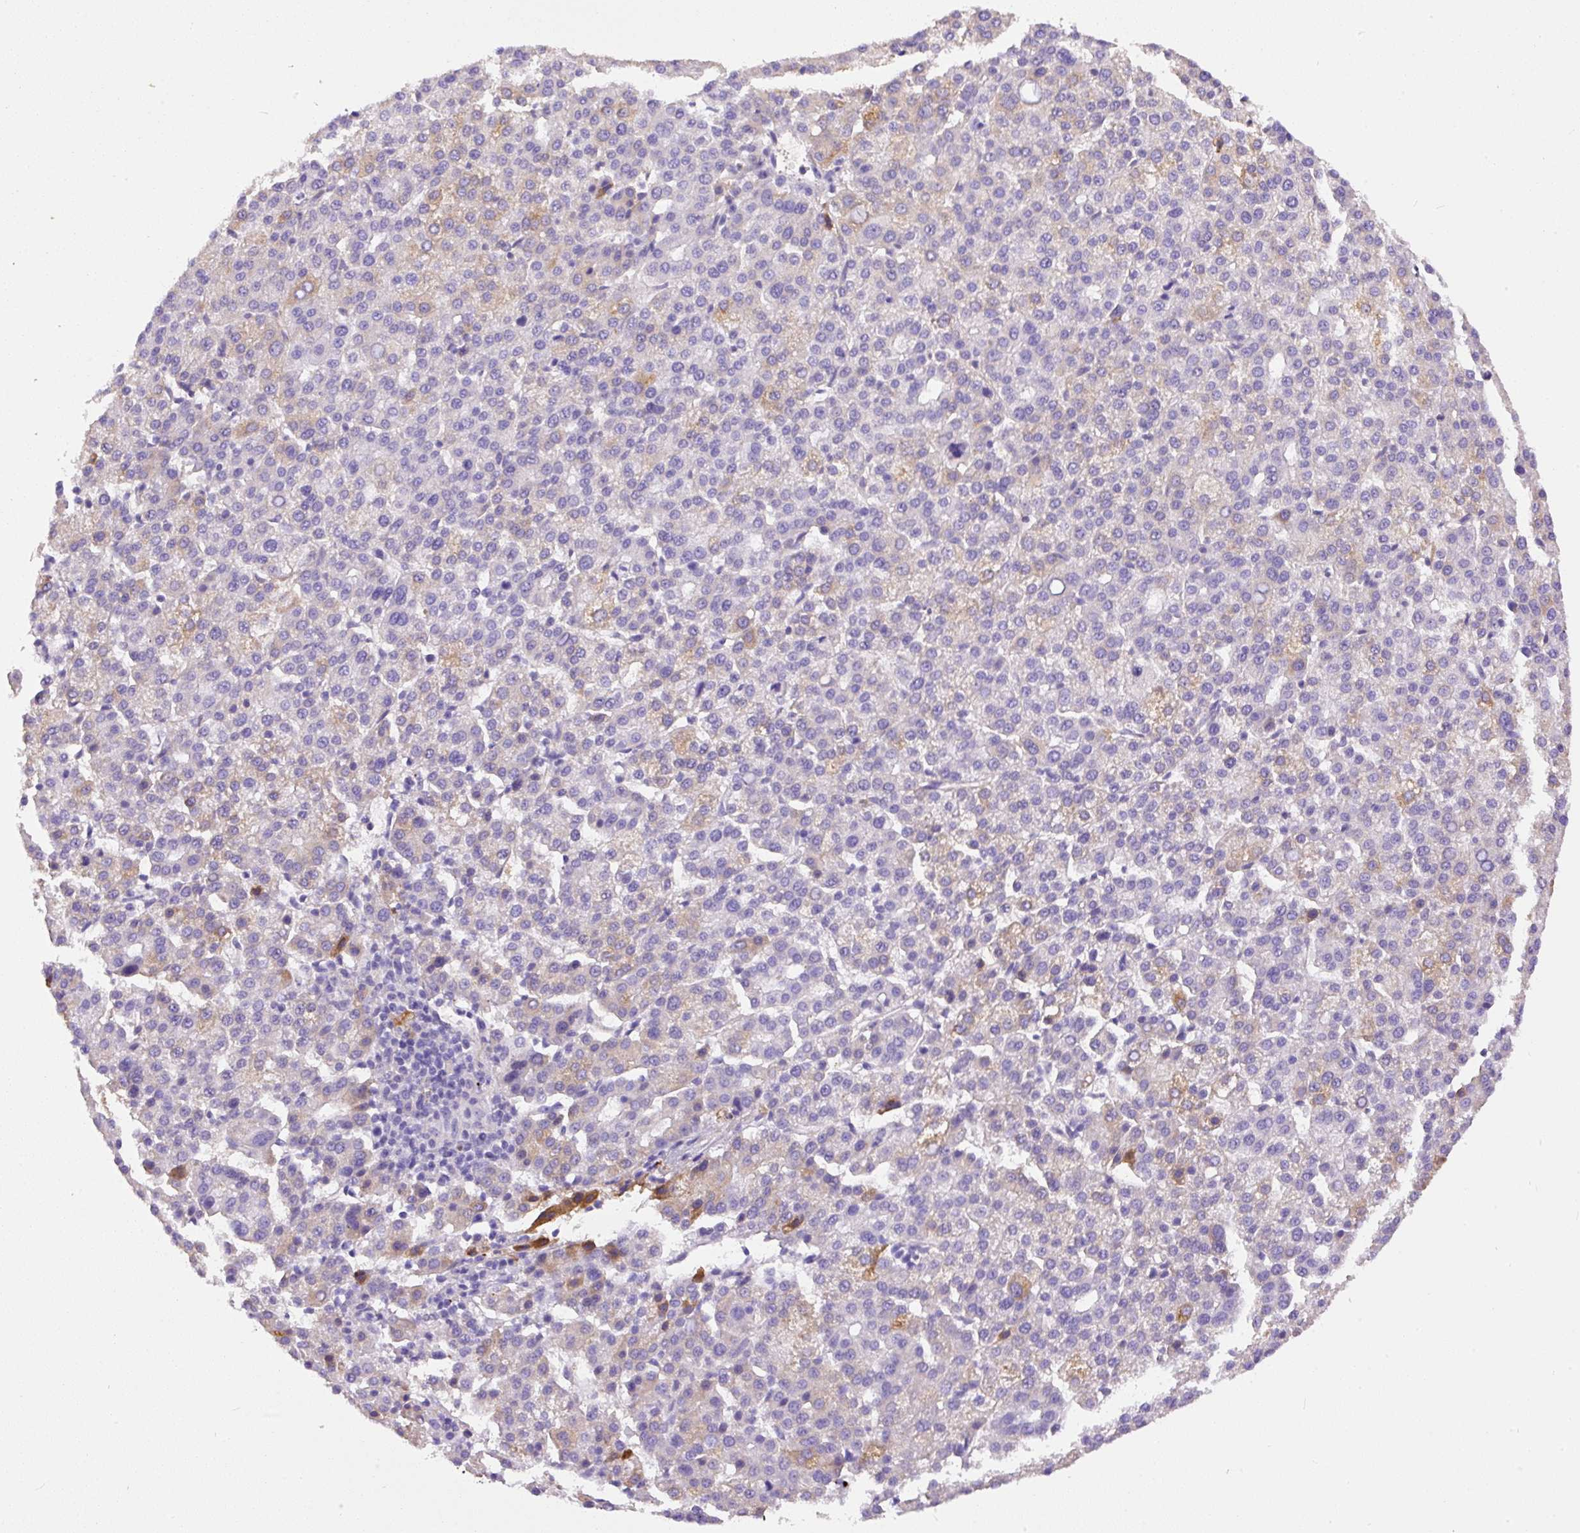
{"staining": {"intensity": "weak", "quantity": "<25%", "location": "cytoplasmic/membranous"}, "tissue": "liver cancer", "cell_type": "Tumor cells", "image_type": "cancer", "snomed": [{"axis": "morphology", "description": "Carcinoma, Hepatocellular, NOS"}, {"axis": "topography", "description": "Liver"}], "caption": "Protein analysis of liver cancer (hepatocellular carcinoma) exhibits no significant positivity in tumor cells. (Brightfield microscopy of DAB immunohistochemistry (IHC) at high magnification).", "gene": "APCS", "patient": {"sex": "female", "age": 58}}